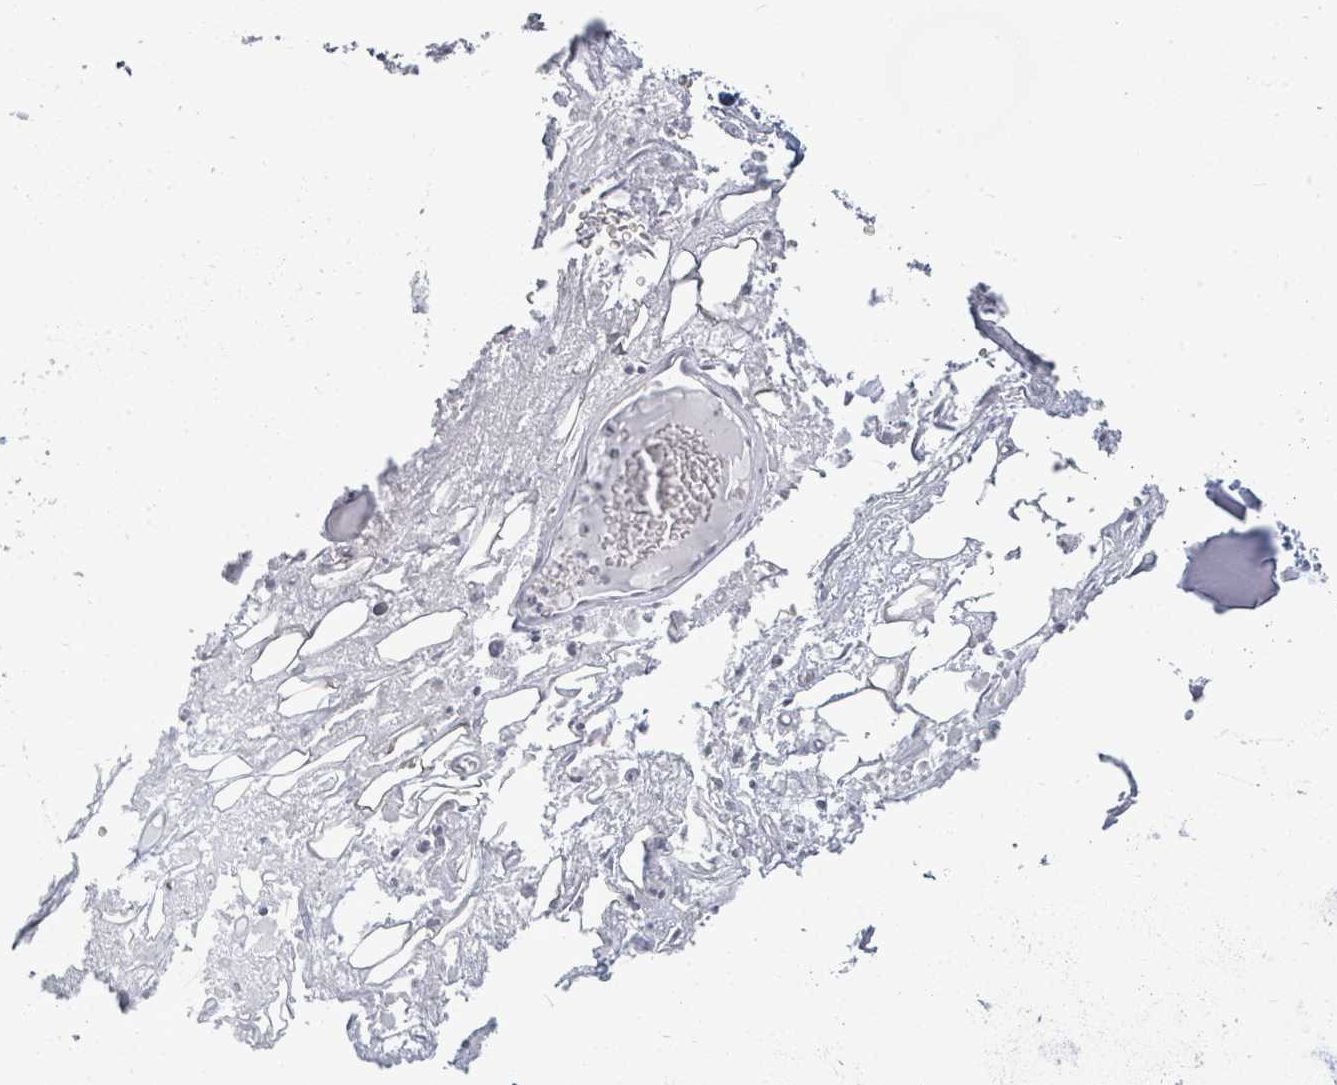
{"staining": {"intensity": "negative", "quantity": "none", "location": "none"}, "tissue": "adipose tissue", "cell_type": "Adipocytes", "image_type": "normal", "snomed": [{"axis": "morphology", "description": "Normal tissue, NOS"}, {"axis": "topography", "description": "Cartilage tissue"}], "caption": "Immunohistochemical staining of unremarkable human adipose tissue displays no significant staining in adipocytes.", "gene": "PTPN20", "patient": {"sex": "male", "age": 57}}